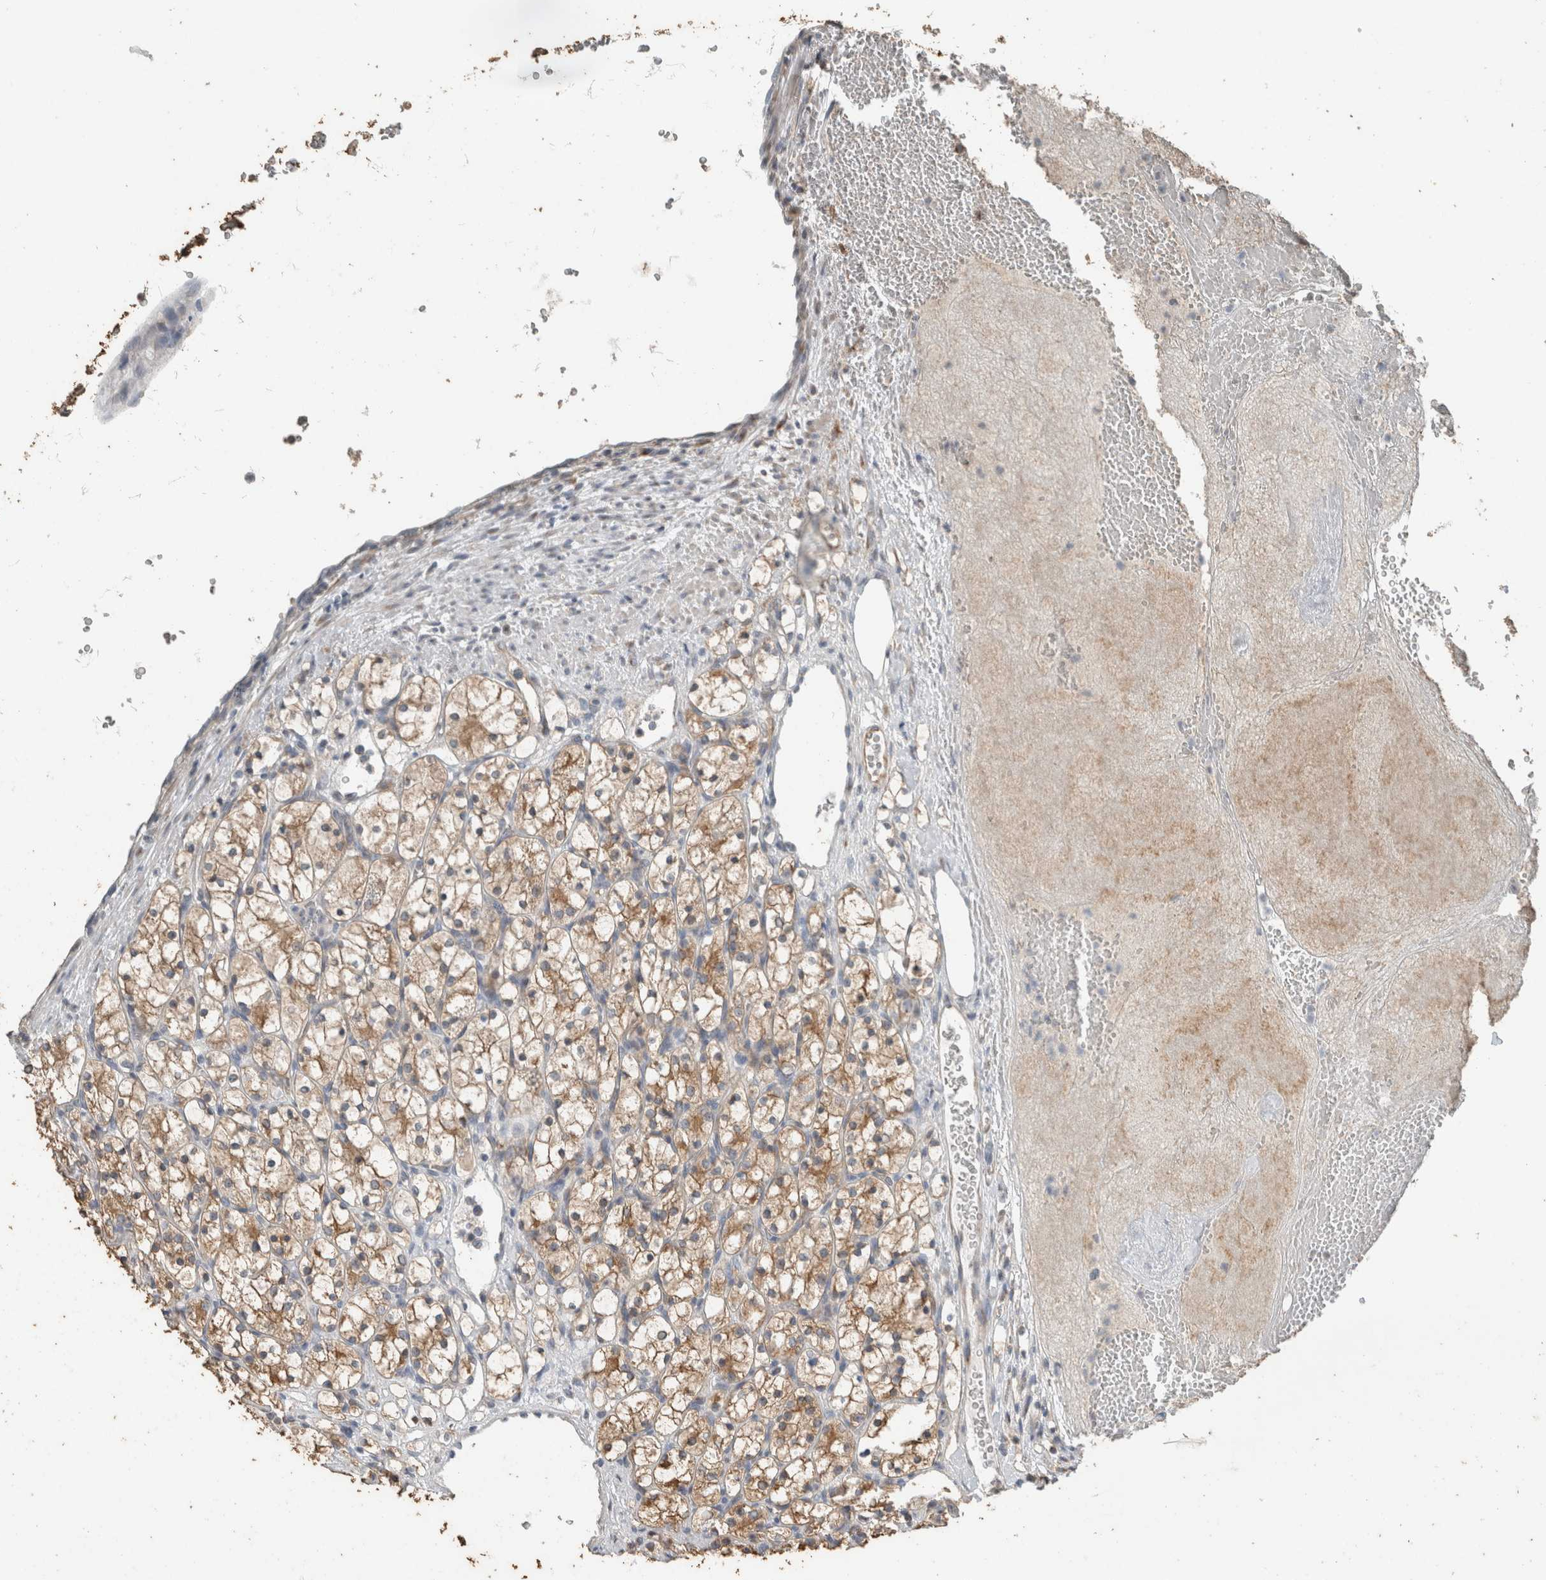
{"staining": {"intensity": "moderate", "quantity": ">75%", "location": "cytoplasmic/membranous"}, "tissue": "renal cancer", "cell_type": "Tumor cells", "image_type": "cancer", "snomed": [{"axis": "morphology", "description": "Adenocarcinoma, NOS"}, {"axis": "topography", "description": "Kidney"}], "caption": "Immunohistochemistry (IHC) of human renal cancer (adenocarcinoma) displays medium levels of moderate cytoplasmic/membranous staining in about >75% of tumor cells. The staining was performed using DAB, with brown indicating positive protein expression. Nuclei are stained blue with hematoxylin.", "gene": "ACVR2B", "patient": {"sex": "female", "age": 69}}